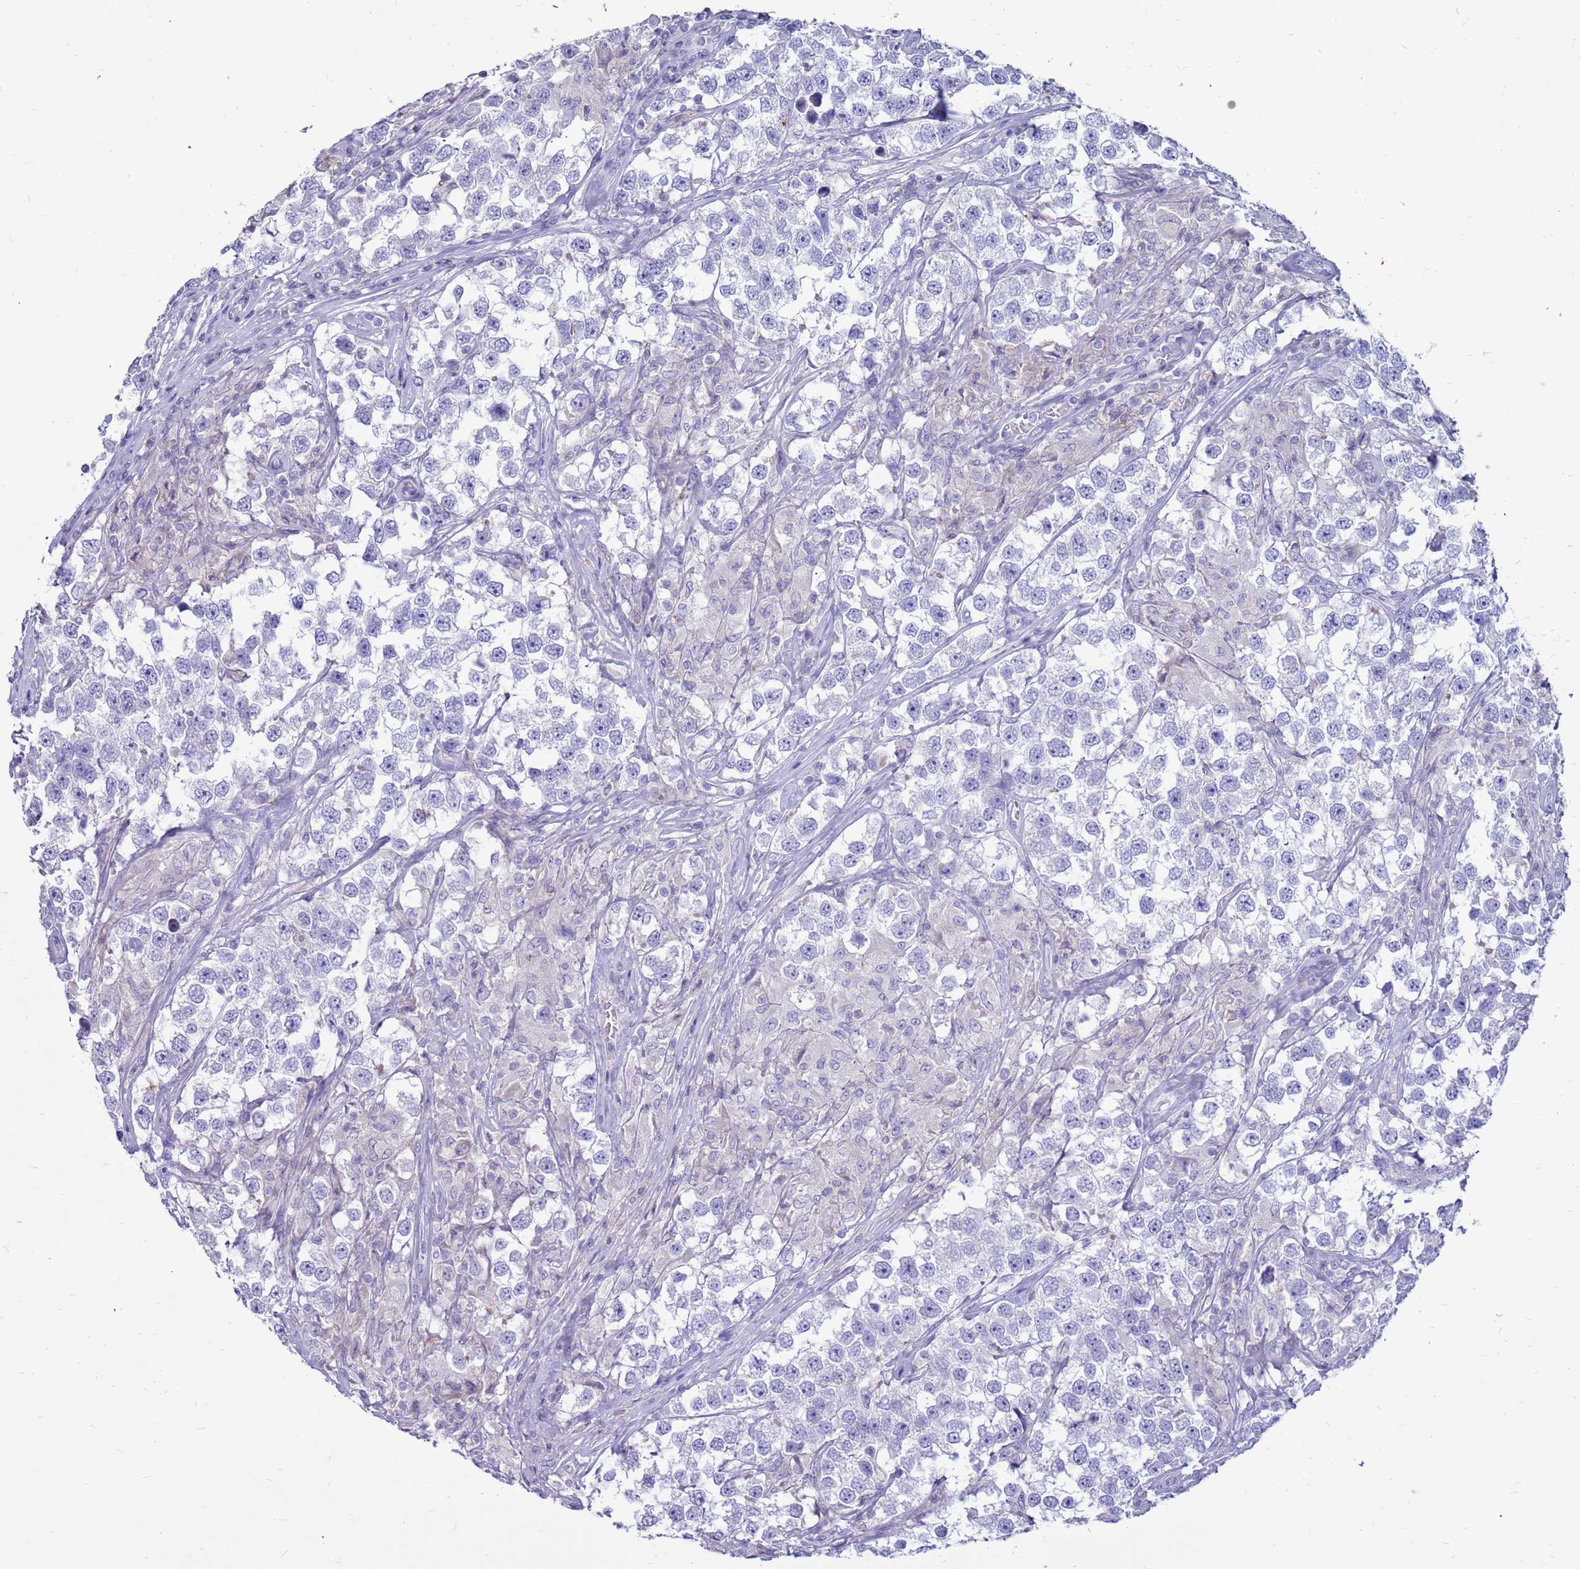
{"staining": {"intensity": "negative", "quantity": "none", "location": "none"}, "tissue": "testis cancer", "cell_type": "Tumor cells", "image_type": "cancer", "snomed": [{"axis": "morphology", "description": "Seminoma, NOS"}, {"axis": "topography", "description": "Testis"}], "caption": "Testis cancer (seminoma) was stained to show a protein in brown. There is no significant positivity in tumor cells.", "gene": "PDE10A", "patient": {"sex": "male", "age": 46}}